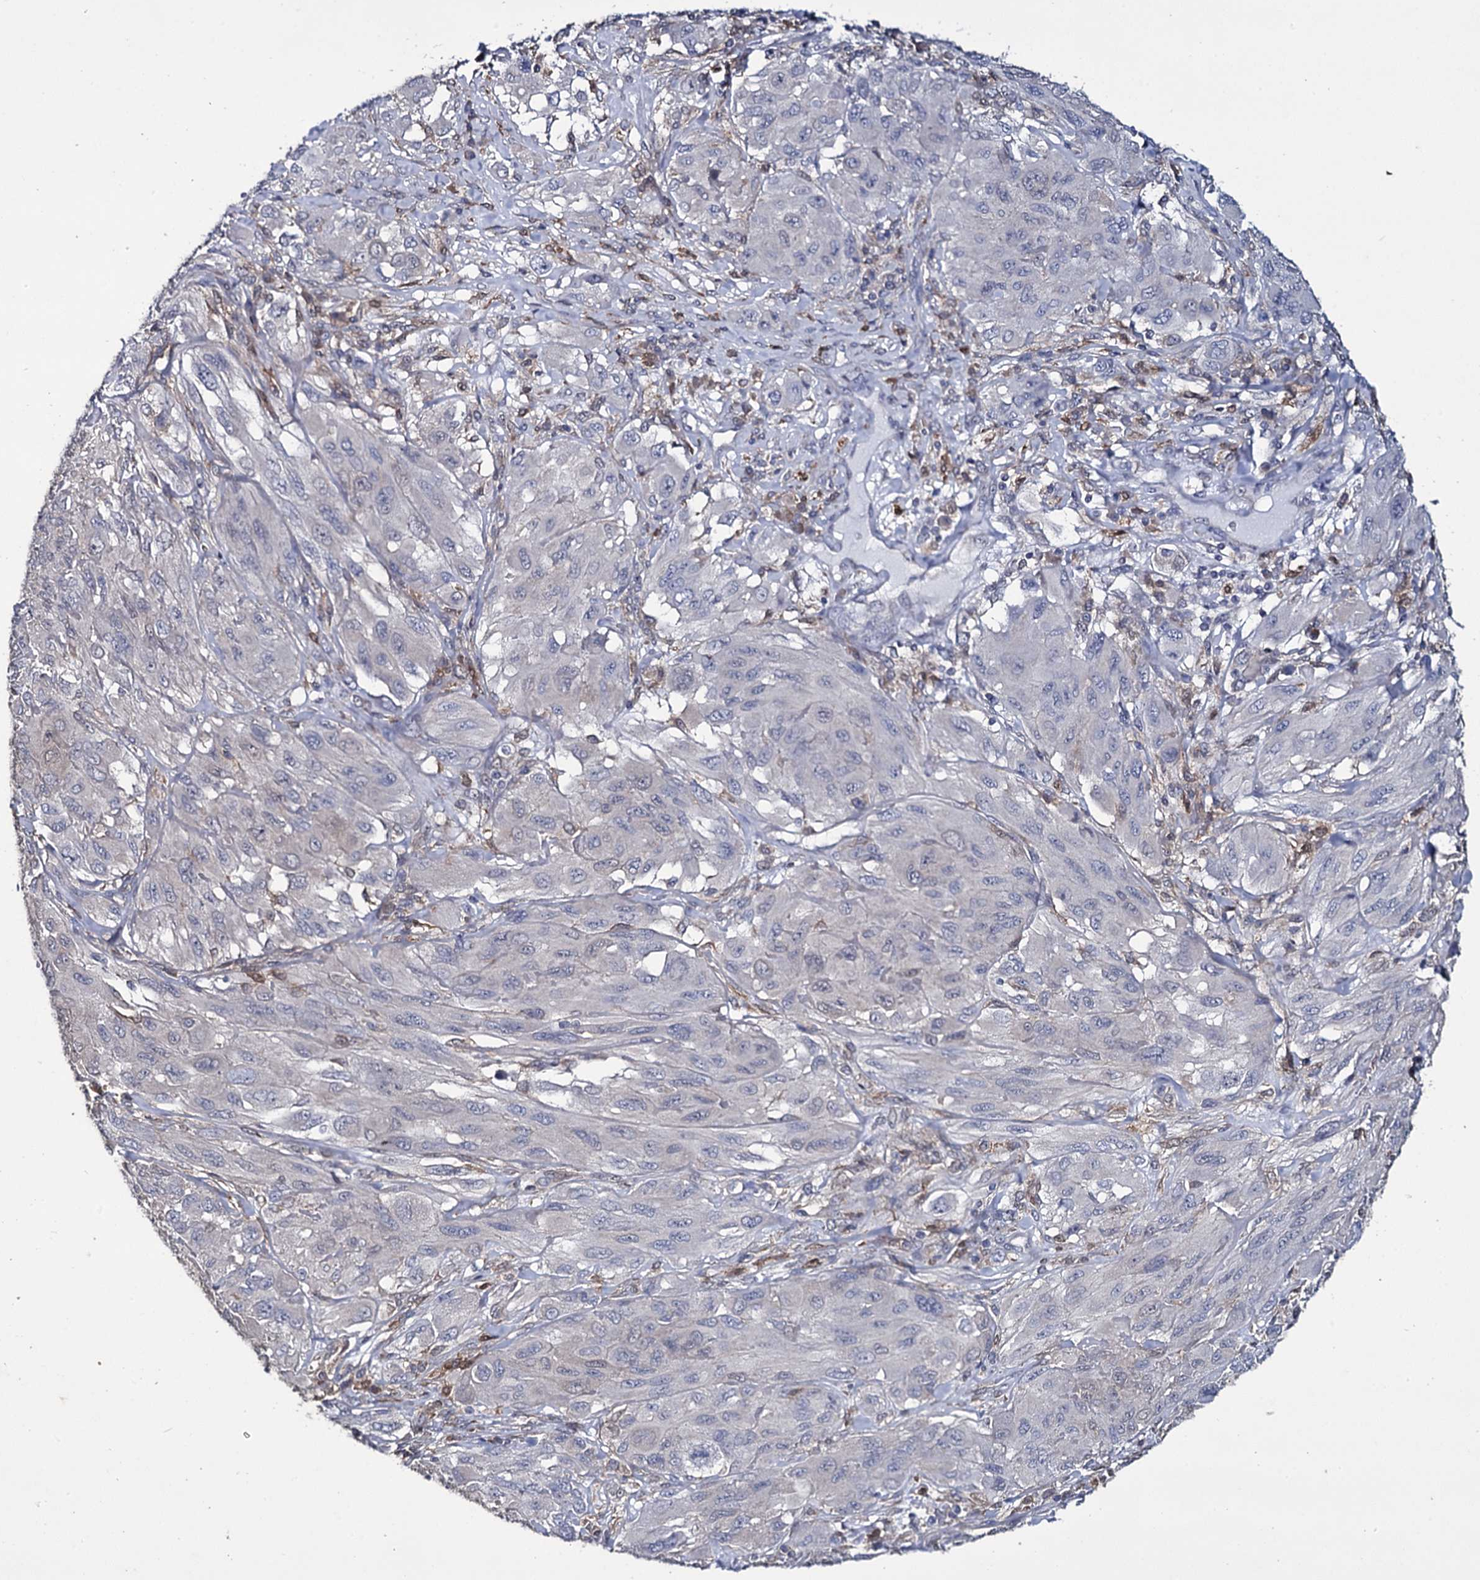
{"staining": {"intensity": "negative", "quantity": "none", "location": "none"}, "tissue": "melanoma", "cell_type": "Tumor cells", "image_type": "cancer", "snomed": [{"axis": "morphology", "description": "Malignant melanoma, NOS"}, {"axis": "topography", "description": "Skin"}], "caption": "This is an immunohistochemistry photomicrograph of human melanoma. There is no staining in tumor cells.", "gene": "CRYL1", "patient": {"sex": "female", "age": 91}}